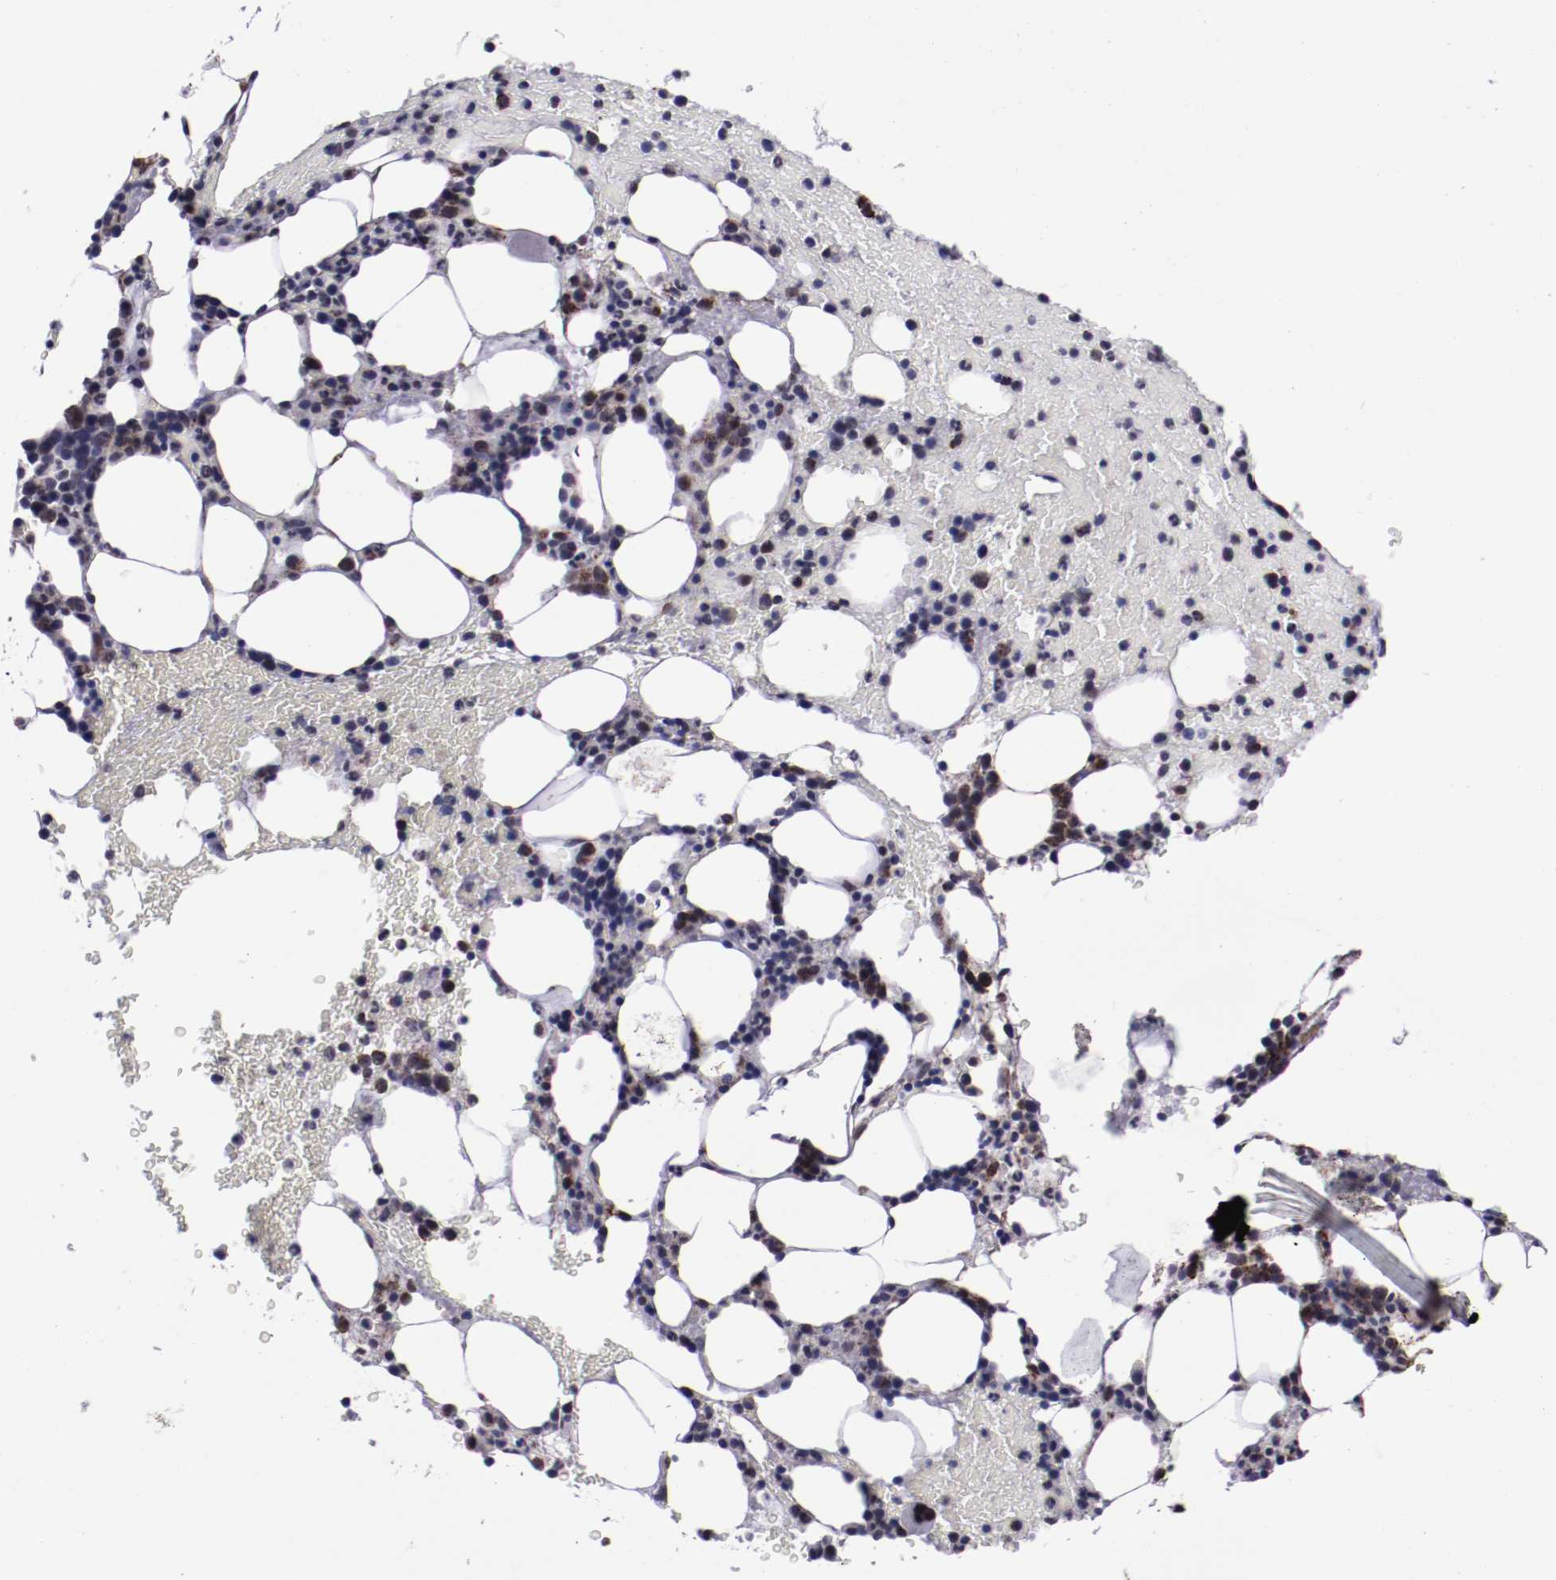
{"staining": {"intensity": "moderate", "quantity": "25%-75%", "location": "cytoplasmic/membranous"}, "tissue": "bone marrow", "cell_type": "Hematopoietic cells", "image_type": "normal", "snomed": [{"axis": "morphology", "description": "Normal tissue, NOS"}, {"axis": "topography", "description": "Bone marrow"}], "caption": "DAB (3,3'-diaminobenzidine) immunohistochemical staining of benign bone marrow reveals moderate cytoplasmic/membranous protein expression in approximately 25%-75% of hematopoietic cells.", "gene": "LONP1", "patient": {"sex": "female", "age": 84}}